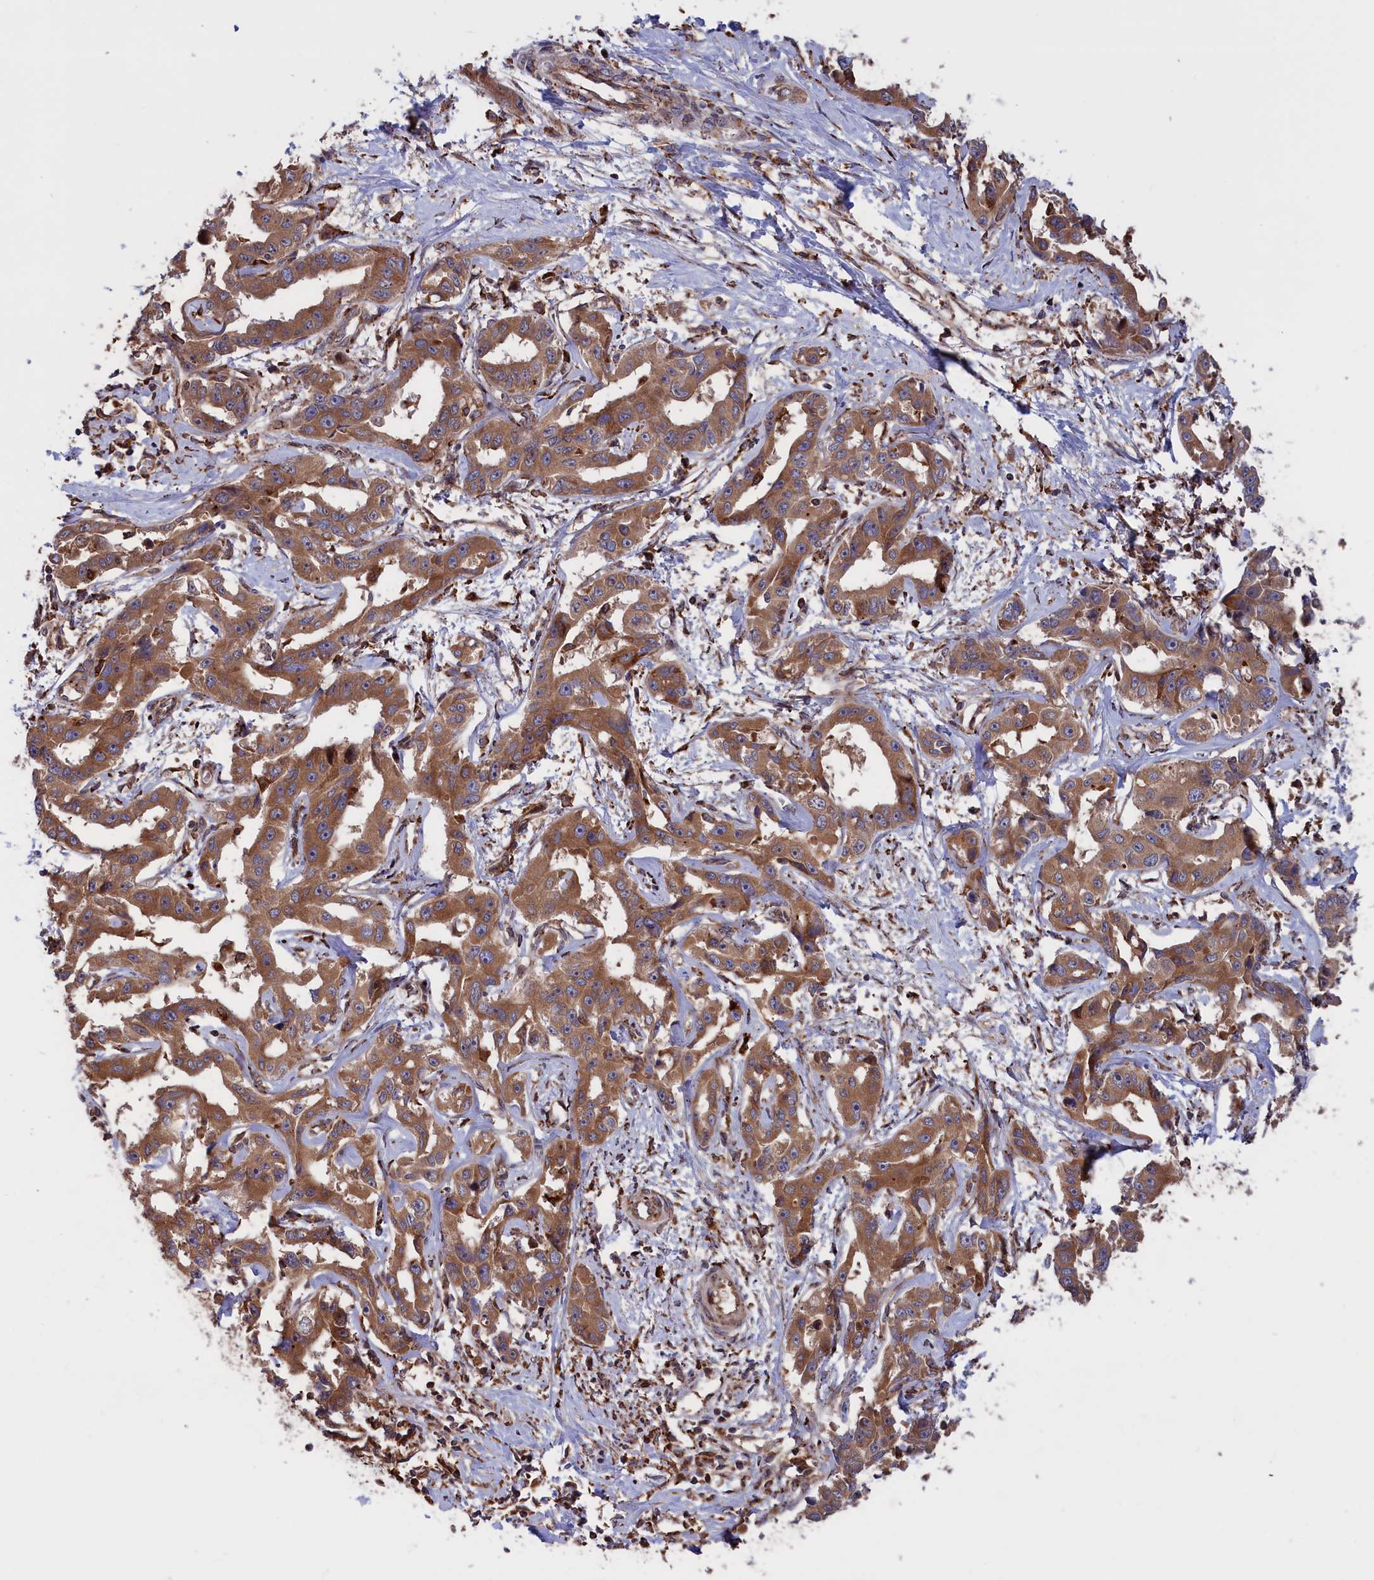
{"staining": {"intensity": "moderate", "quantity": ">75%", "location": "cytoplasmic/membranous"}, "tissue": "liver cancer", "cell_type": "Tumor cells", "image_type": "cancer", "snomed": [{"axis": "morphology", "description": "Cholangiocarcinoma"}, {"axis": "topography", "description": "Liver"}], "caption": "The image reveals staining of cholangiocarcinoma (liver), revealing moderate cytoplasmic/membranous protein staining (brown color) within tumor cells.", "gene": "PLA2G4C", "patient": {"sex": "male", "age": 59}}